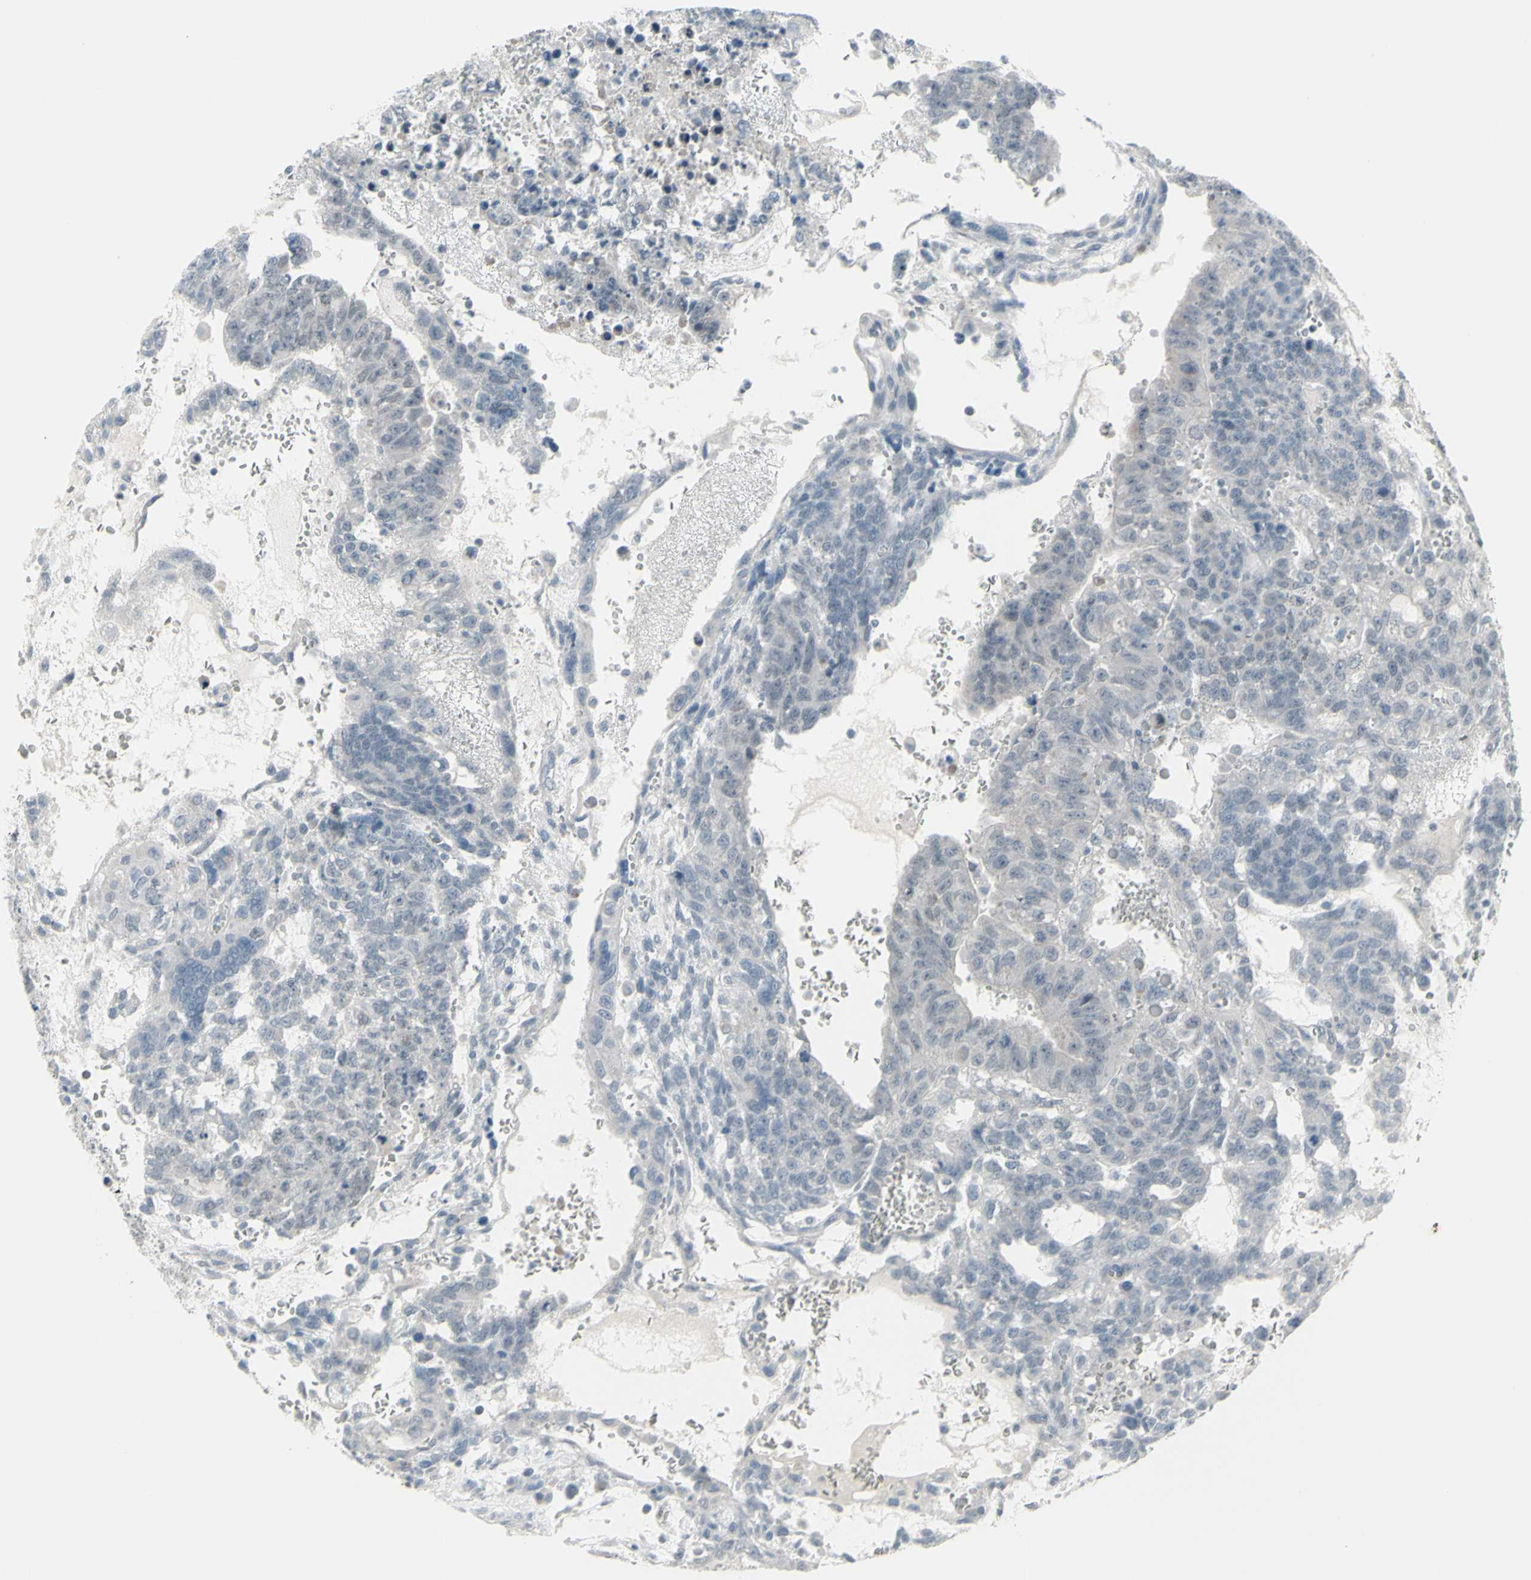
{"staining": {"intensity": "negative", "quantity": "none", "location": "none"}, "tissue": "testis cancer", "cell_type": "Tumor cells", "image_type": "cancer", "snomed": [{"axis": "morphology", "description": "Seminoma, NOS"}, {"axis": "morphology", "description": "Carcinoma, Embryonal, NOS"}, {"axis": "topography", "description": "Testis"}], "caption": "The photomicrograph displays no staining of tumor cells in testis cancer (embryonal carcinoma). (DAB immunohistochemistry visualized using brightfield microscopy, high magnification).", "gene": "RAB3A", "patient": {"sex": "male", "age": 52}}